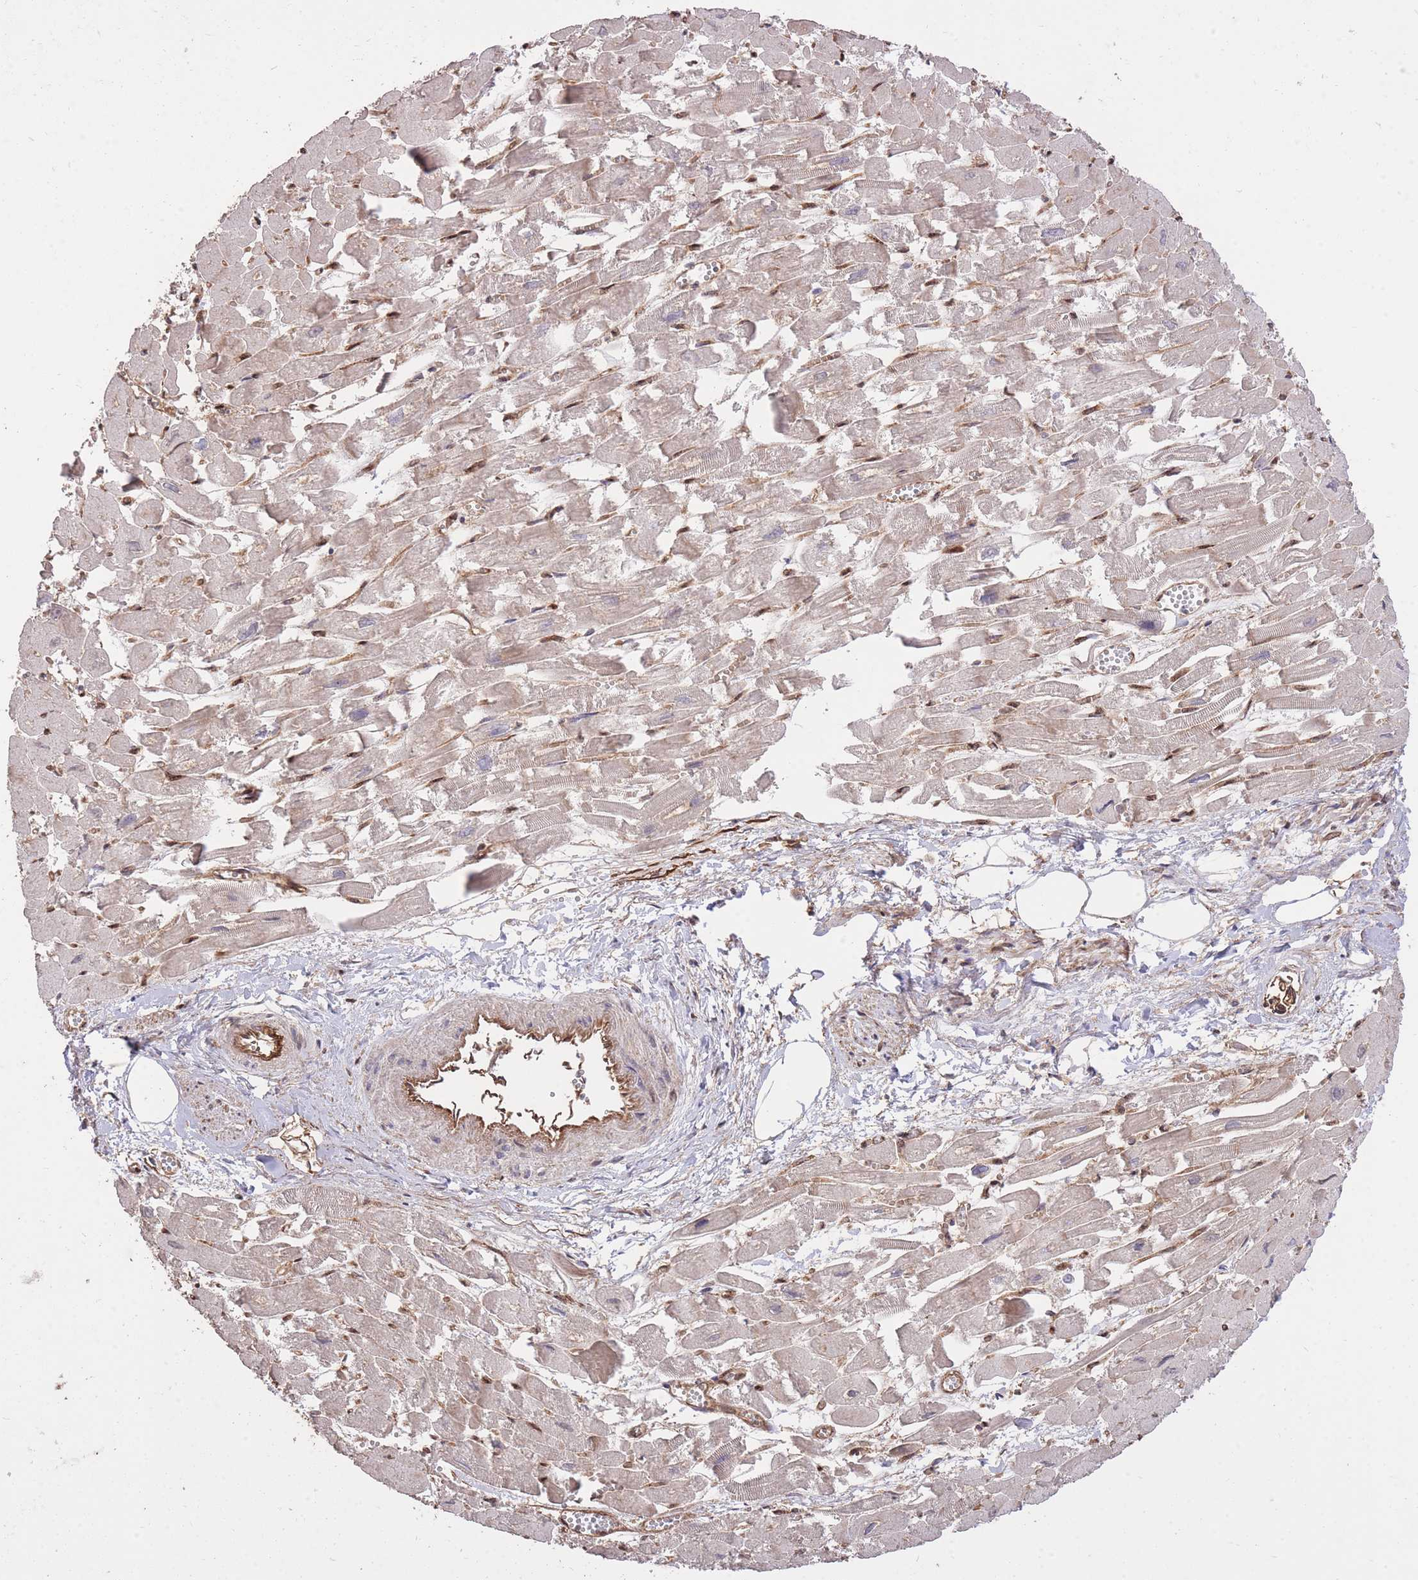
{"staining": {"intensity": "weak", "quantity": "25%-75%", "location": "cytoplasmic/membranous"}, "tissue": "heart muscle", "cell_type": "Cardiomyocytes", "image_type": "normal", "snomed": [{"axis": "morphology", "description": "Normal tissue, NOS"}, {"axis": "topography", "description": "Heart"}], "caption": "Immunohistochemistry (IHC) of benign human heart muscle reveals low levels of weak cytoplasmic/membranous positivity in about 25%-75% of cardiomyocytes.", "gene": "PLD1", "patient": {"sex": "male", "age": 54}}